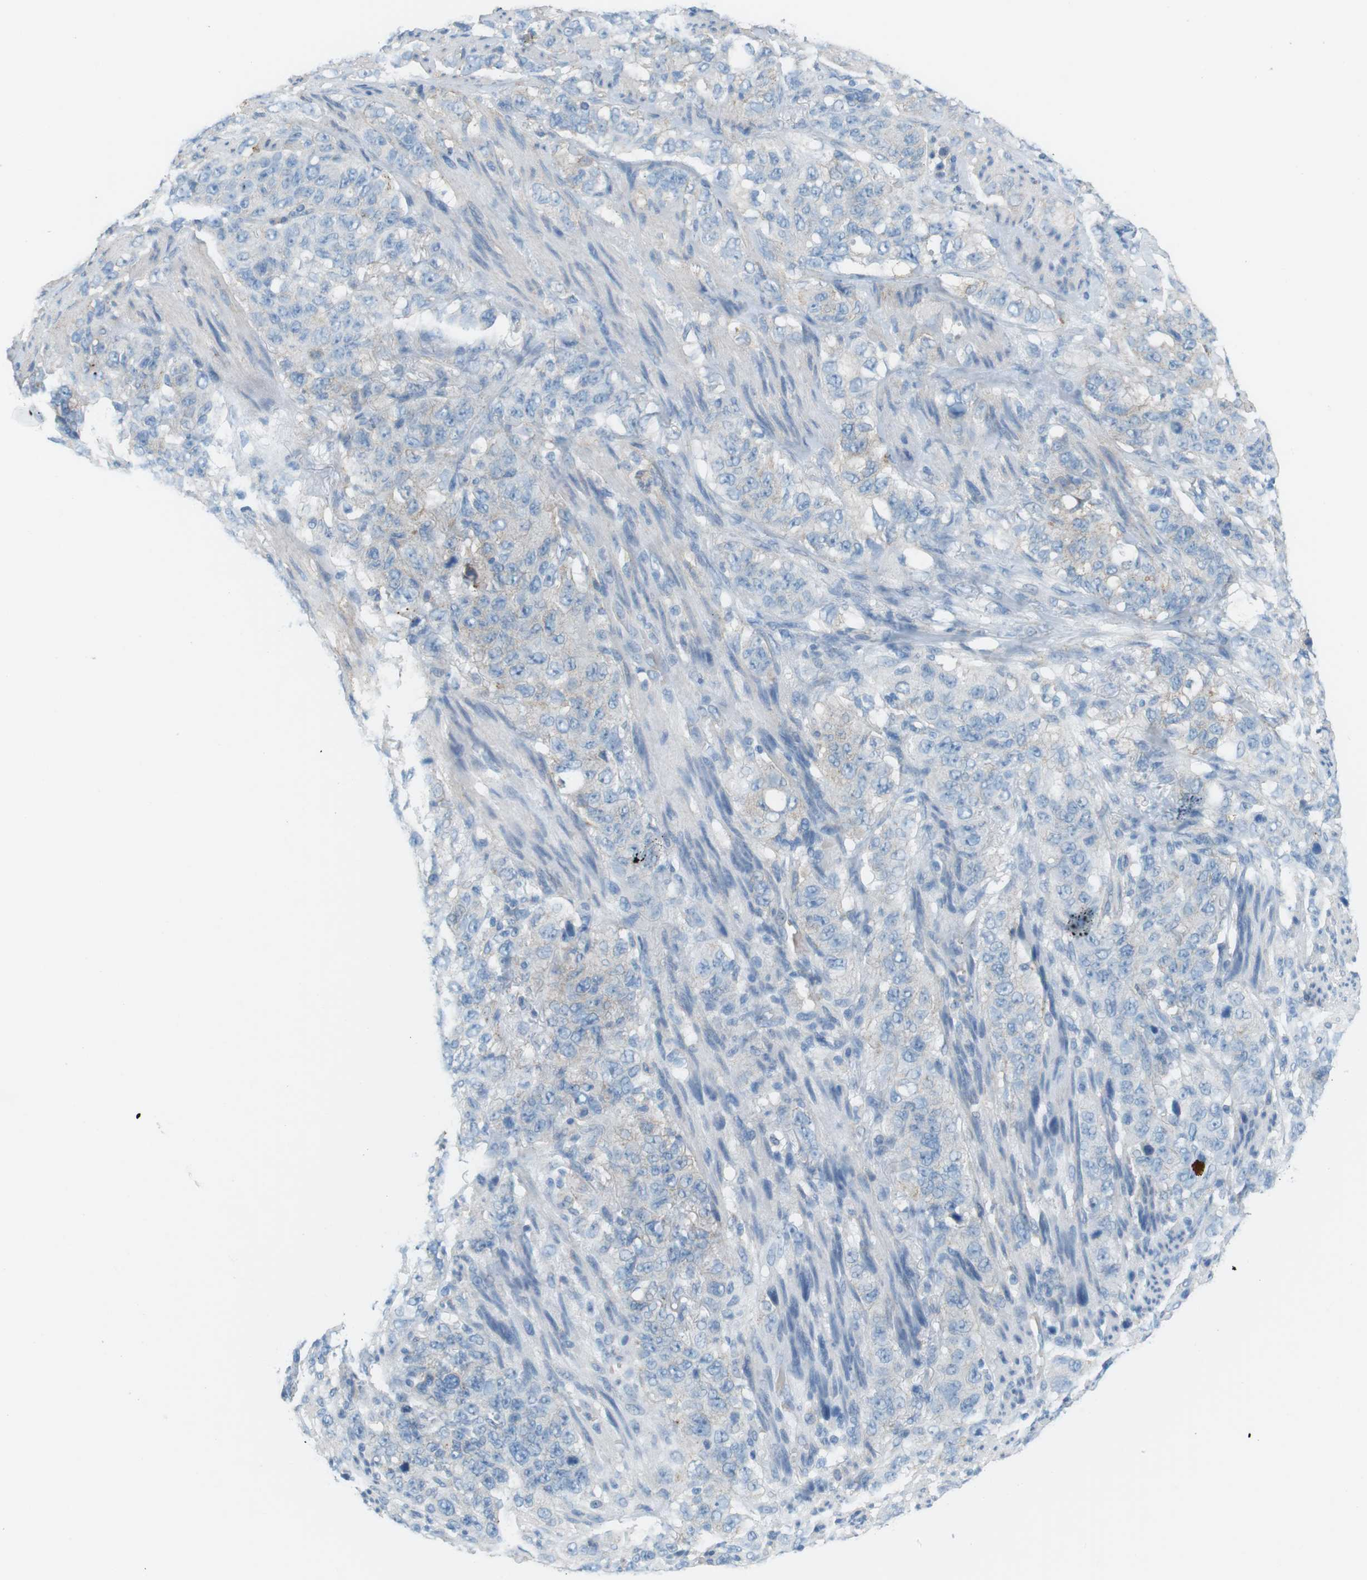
{"staining": {"intensity": "negative", "quantity": "none", "location": "none"}, "tissue": "stomach cancer", "cell_type": "Tumor cells", "image_type": "cancer", "snomed": [{"axis": "morphology", "description": "Adenocarcinoma, NOS"}, {"axis": "topography", "description": "Stomach"}], "caption": "Tumor cells are negative for protein expression in human stomach adenocarcinoma.", "gene": "VAMP1", "patient": {"sex": "male", "age": 48}}